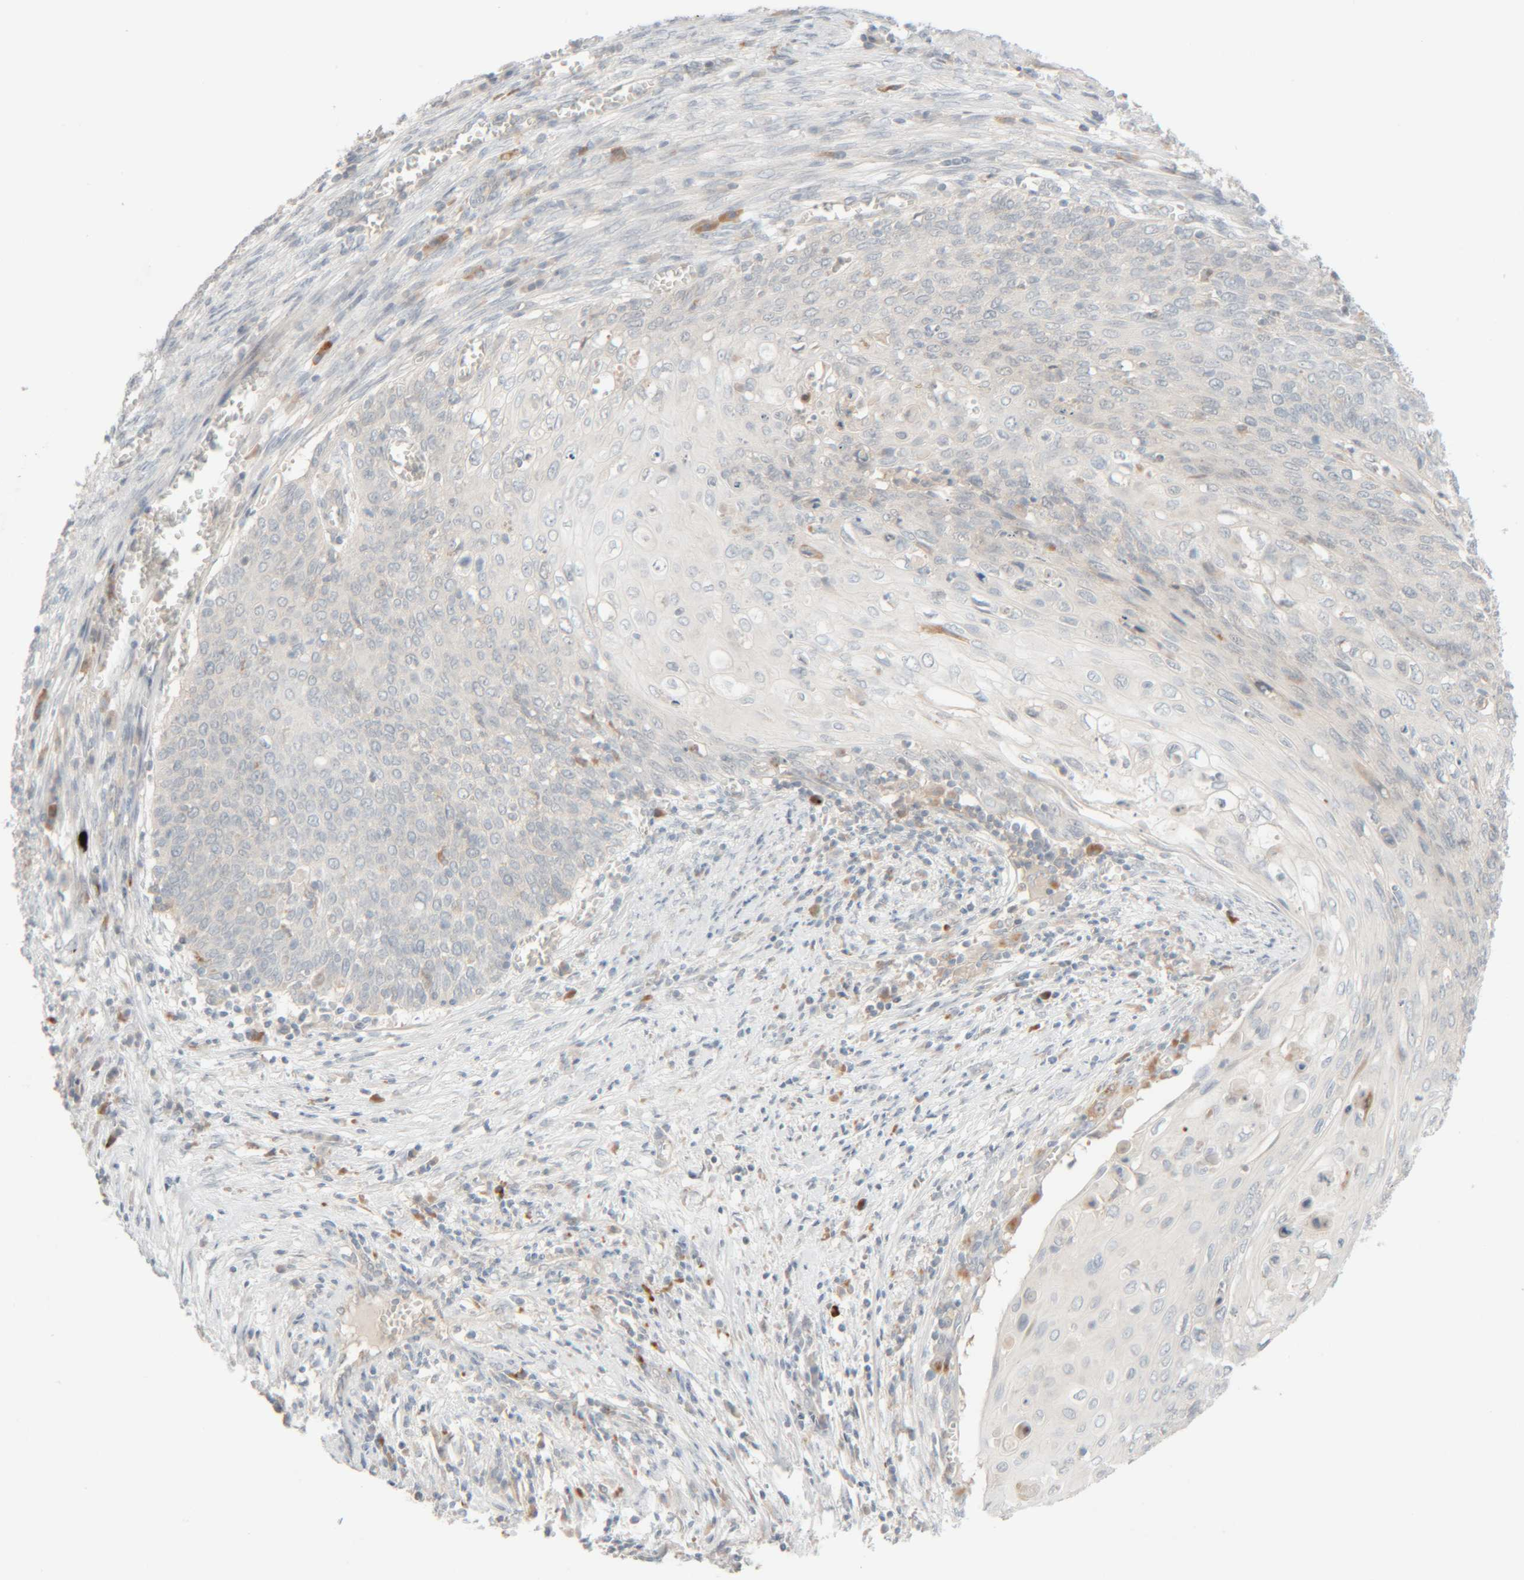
{"staining": {"intensity": "negative", "quantity": "none", "location": "none"}, "tissue": "cervical cancer", "cell_type": "Tumor cells", "image_type": "cancer", "snomed": [{"axis": "morphology", "description": "Squamous cell carcinoma, NOS"}, {"axis": "topography", "description": "Cervix"}], "caption": "Cervical squamous cell carcinoma was stained to show a protein in brown. There is no significant positivity in tumor cells. (Stains: DAB (3,3'-diaminobenzidine) immunohistochemistry with hematoxylin counter stain, Microscopy: brightfield microscopy at high magnification).", "gene": "CHKA", "patient": {"sex": "female", "age": 39}}